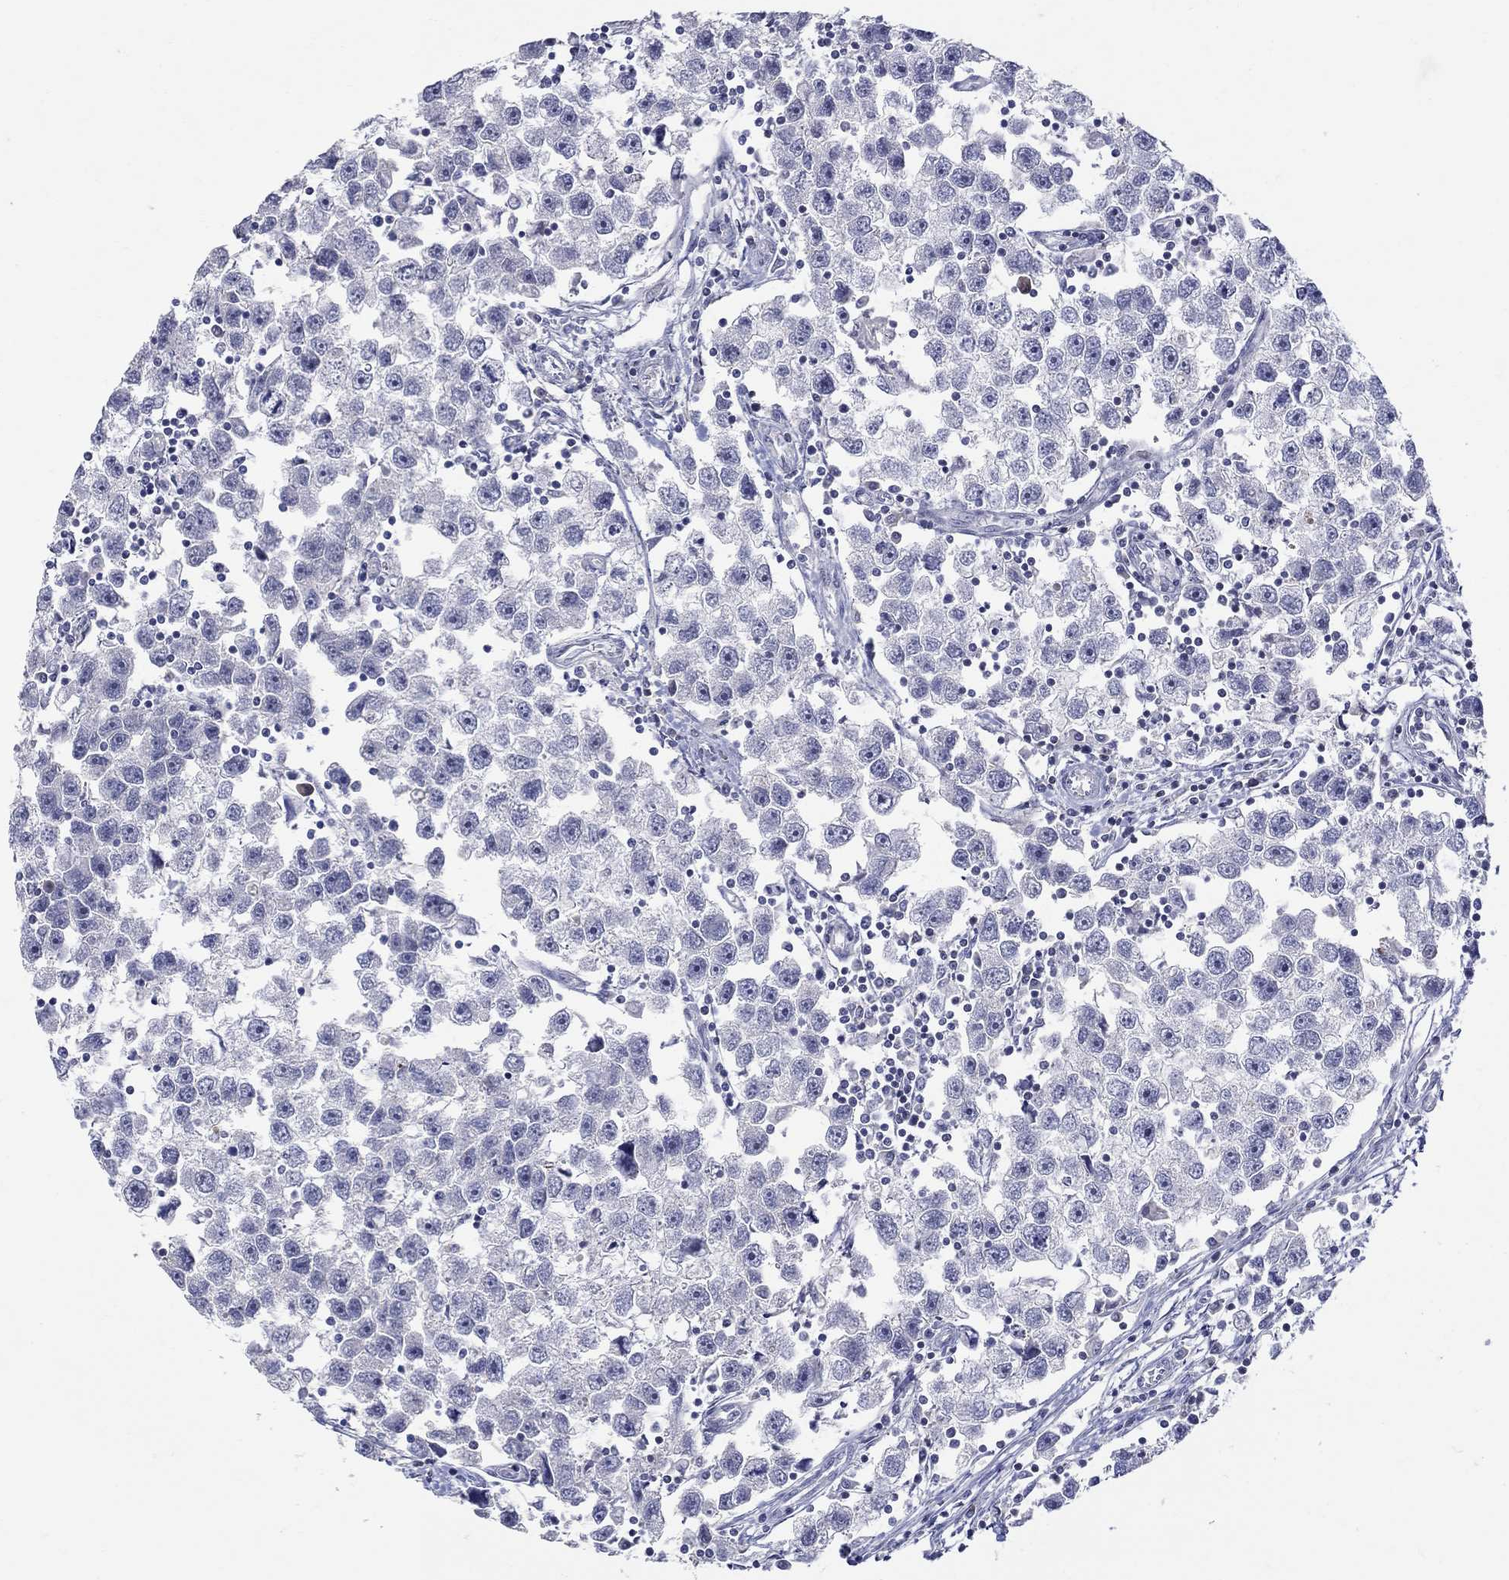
{"staining": {"intensity": "negative", "quantity": "none", "location": "none"}, "tissue": "testis cancer", "cell_type": "Tumor cells", "image_type": "cancer", "snomed": [{"axis": "morphology", "description": "Seminoma, NOS"}, {"axis": "topography", "description": "Testis"}], "caption": "IHC histopathology image of testis cancer (seminoma) stained for a protein (brown), which shows no positivity in tumor cells.", "gene": "HMX2", "patient": {"sex": "male", "age": 30}}